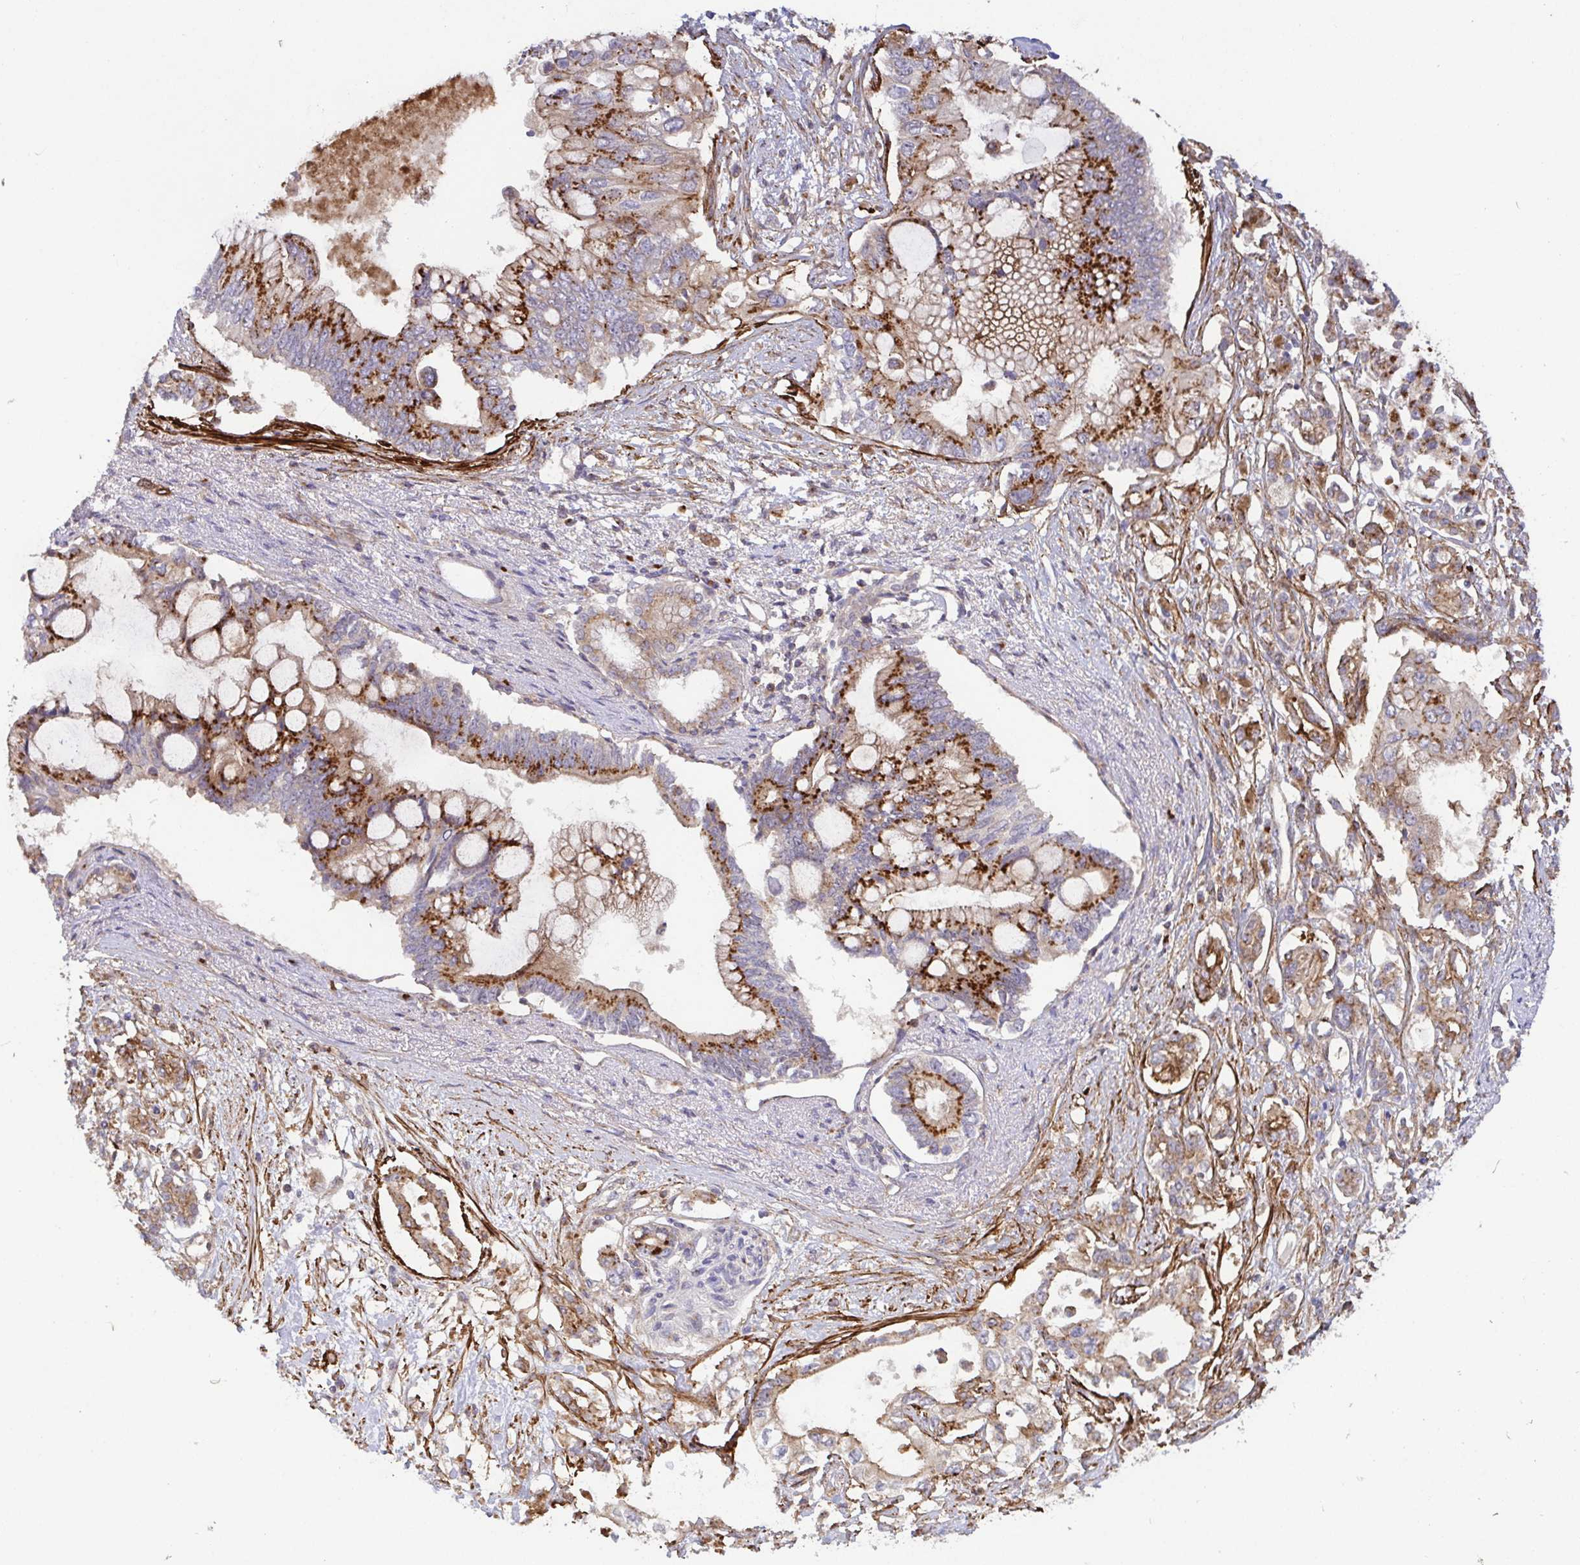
{"staining": {"intensity": "strong", "quantity": ">75%", "location": "cytoplasmic/membranous"}, "tissue": "pancreatic cancer", "cell_type": "Tumor cells", "image_type": "cancer", "snomed": [{"axis": "morphology", "description": "Adenocarcinoma, NOS"}, {"axis": "topography", "description": "Pancreas"}], "caption": "Adenocarcinoma (pancreatic) was stained to show a protein in brown. There is high levels of strong cytoplasmic/membranous staining in approximately >75% of tumor cells.", "gene": "TM9SF4", "patient": {"sex": "female", "age": 63}}